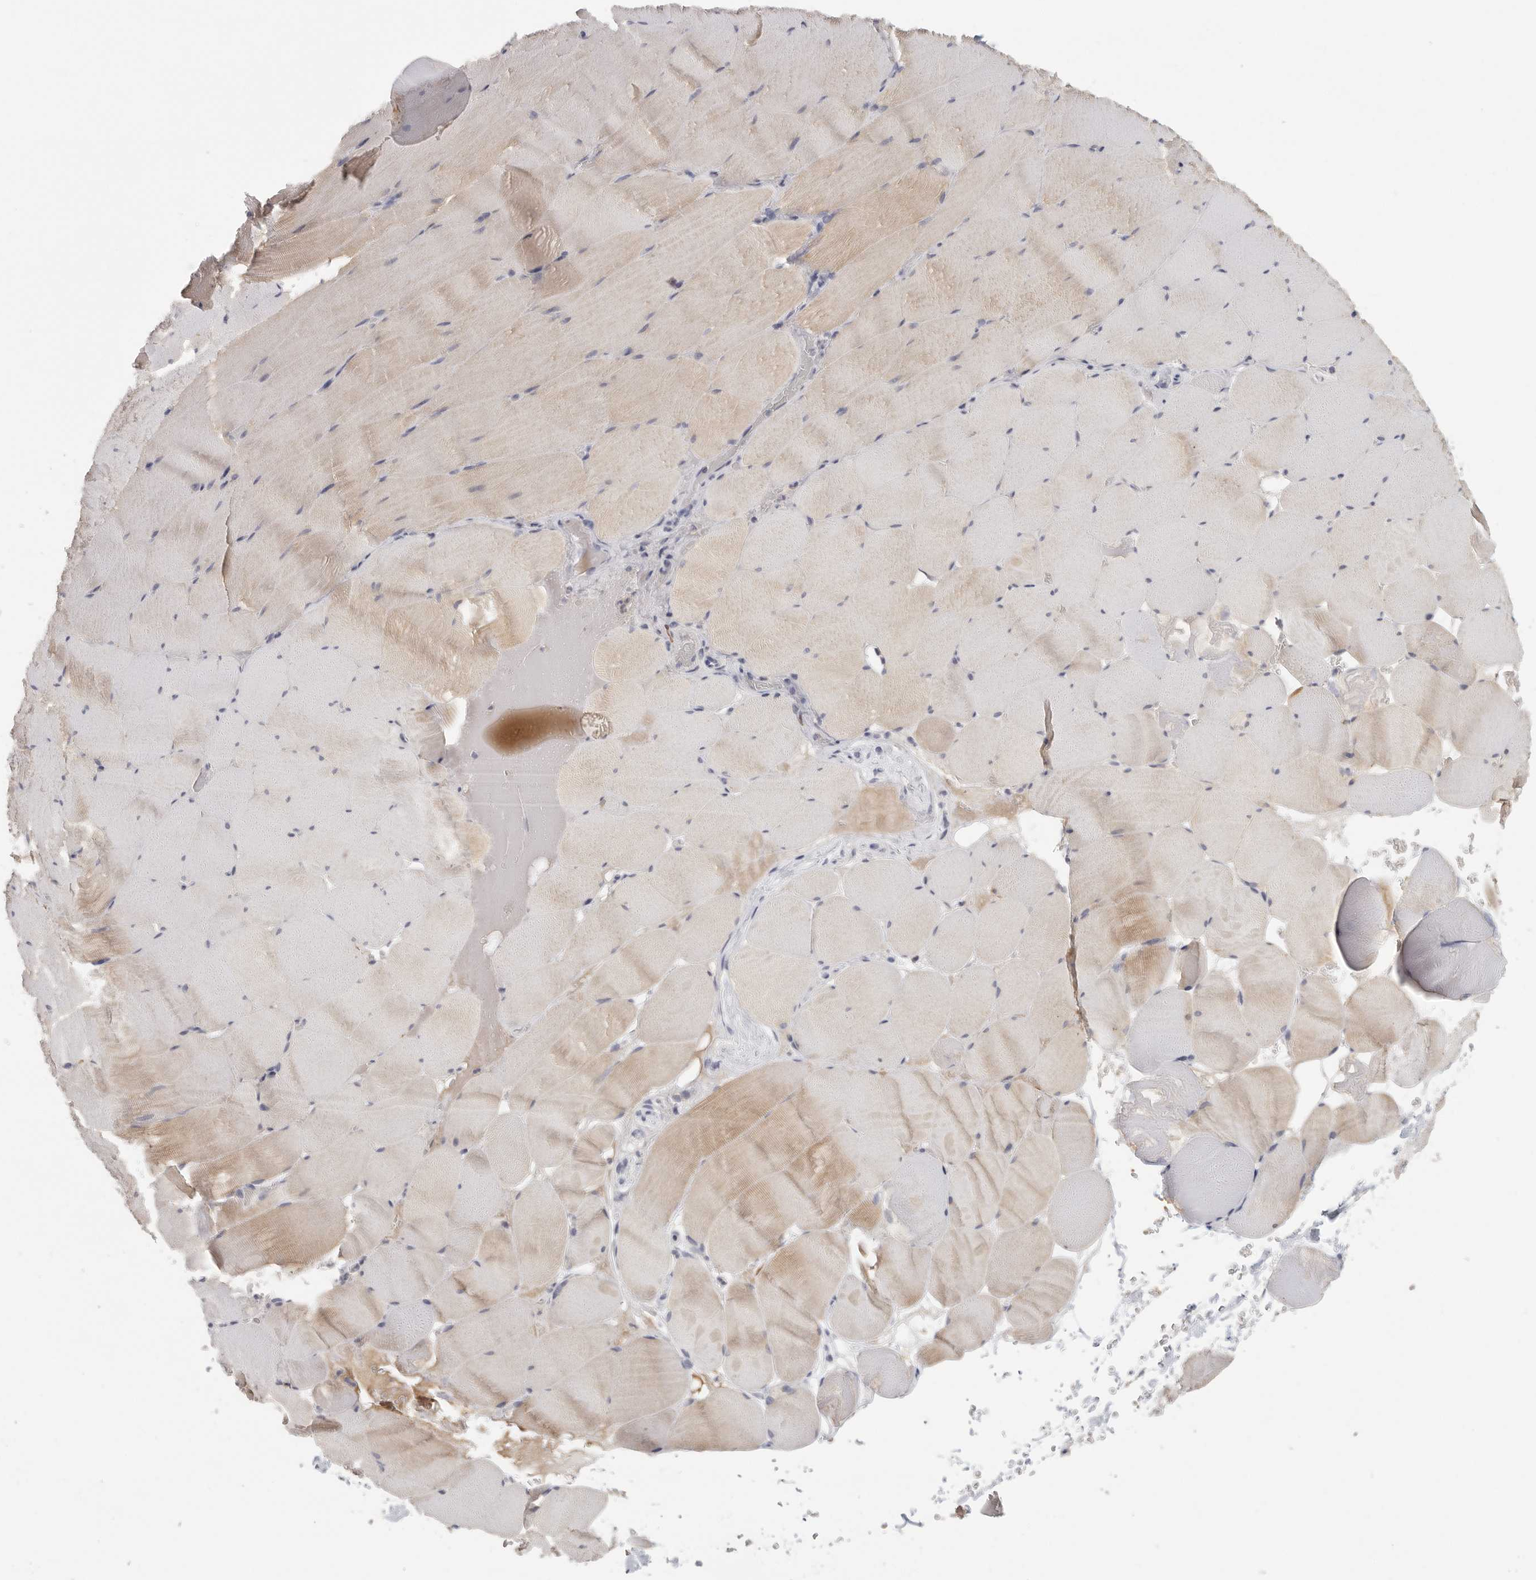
{"staining": {"intensity": "weak", "quantity": "25%-75%", "location": "cytoplasmic/membranous"}, "tissue": "skeletal muscle", "cell_type": "Myocytes", "image_type": "normal", "snomed": [{"axis": "morphology", "description": "Normal tissue, NOS"}, {"axis": "topography", "description": "Skeletal muscle"}], "caption": "Skeletal muscle stained for a protein demonstrates weak cytoplasmic/membranous positivity in myocytes. (Stains: DAB (3,3'-diaminobenzidine) in brown, nuclei in blue, Microscopy: brightfield microscopy at high magnification).", "gene": "DNAJC11", "patient": {"sex": "male", "age": 62}}